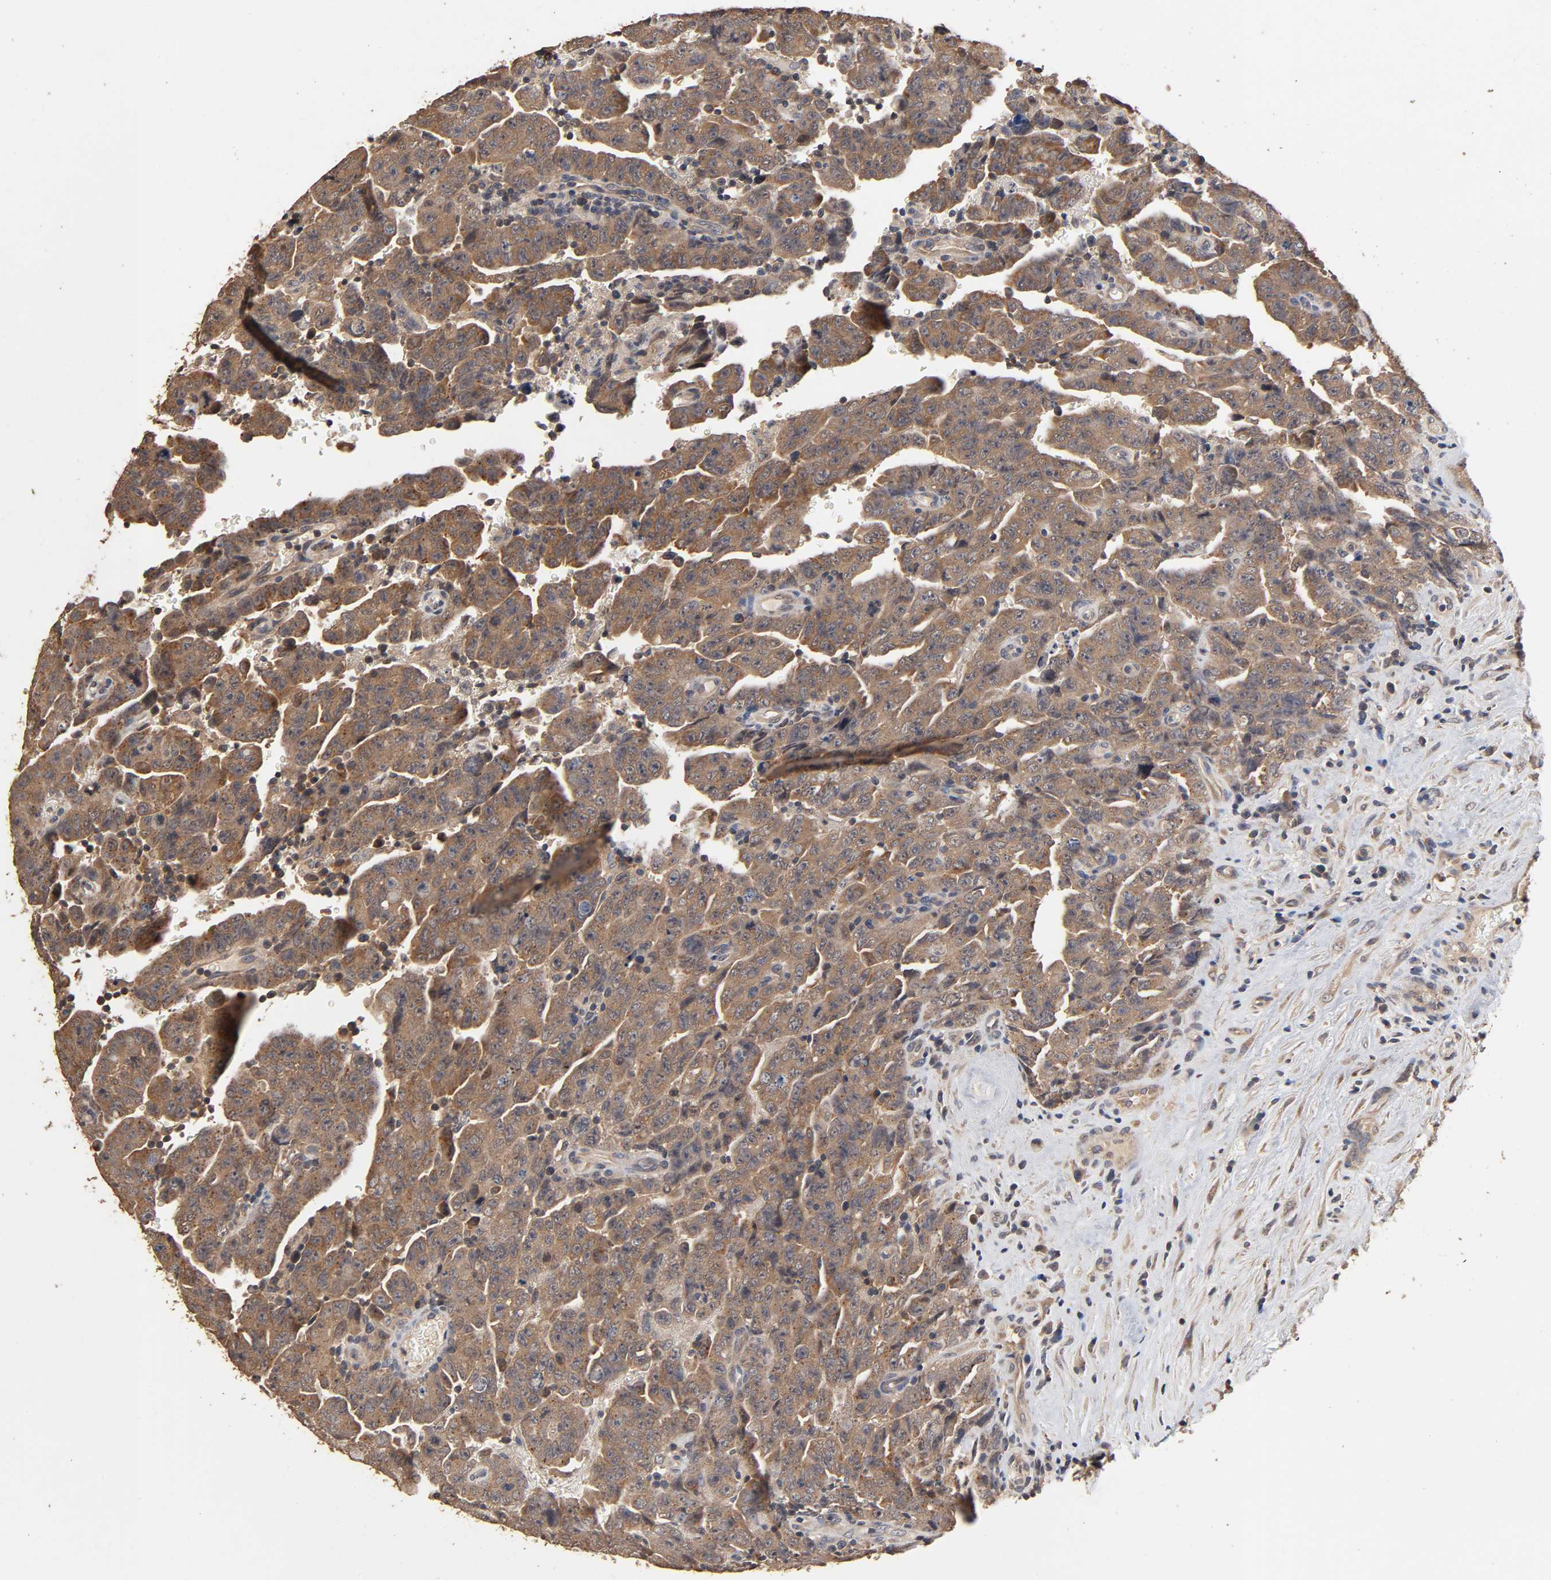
{"staining": {"intensity": "moderate", "quantity": ">75%", "location": "cytoplasmic/membranous"}, "tissue": "testis cancer", "cell_type": "Tumor cells", "image_type": "cancer", "snomed": [{"axis": "morphology", "description": "Carcinoma, Embryonal, NOS"}, {"axis": "topography", "description": "Testis"}], "caption": "An immunohistochemistry photomicrograph of tumor tissue is shown. Protein staining in brown shows moderate cytoplasmic/membranous positivity in testis cancer within tumor cells.", "gene": "ARHGEF7", "patient": {"sex": "male", "age": 28}}